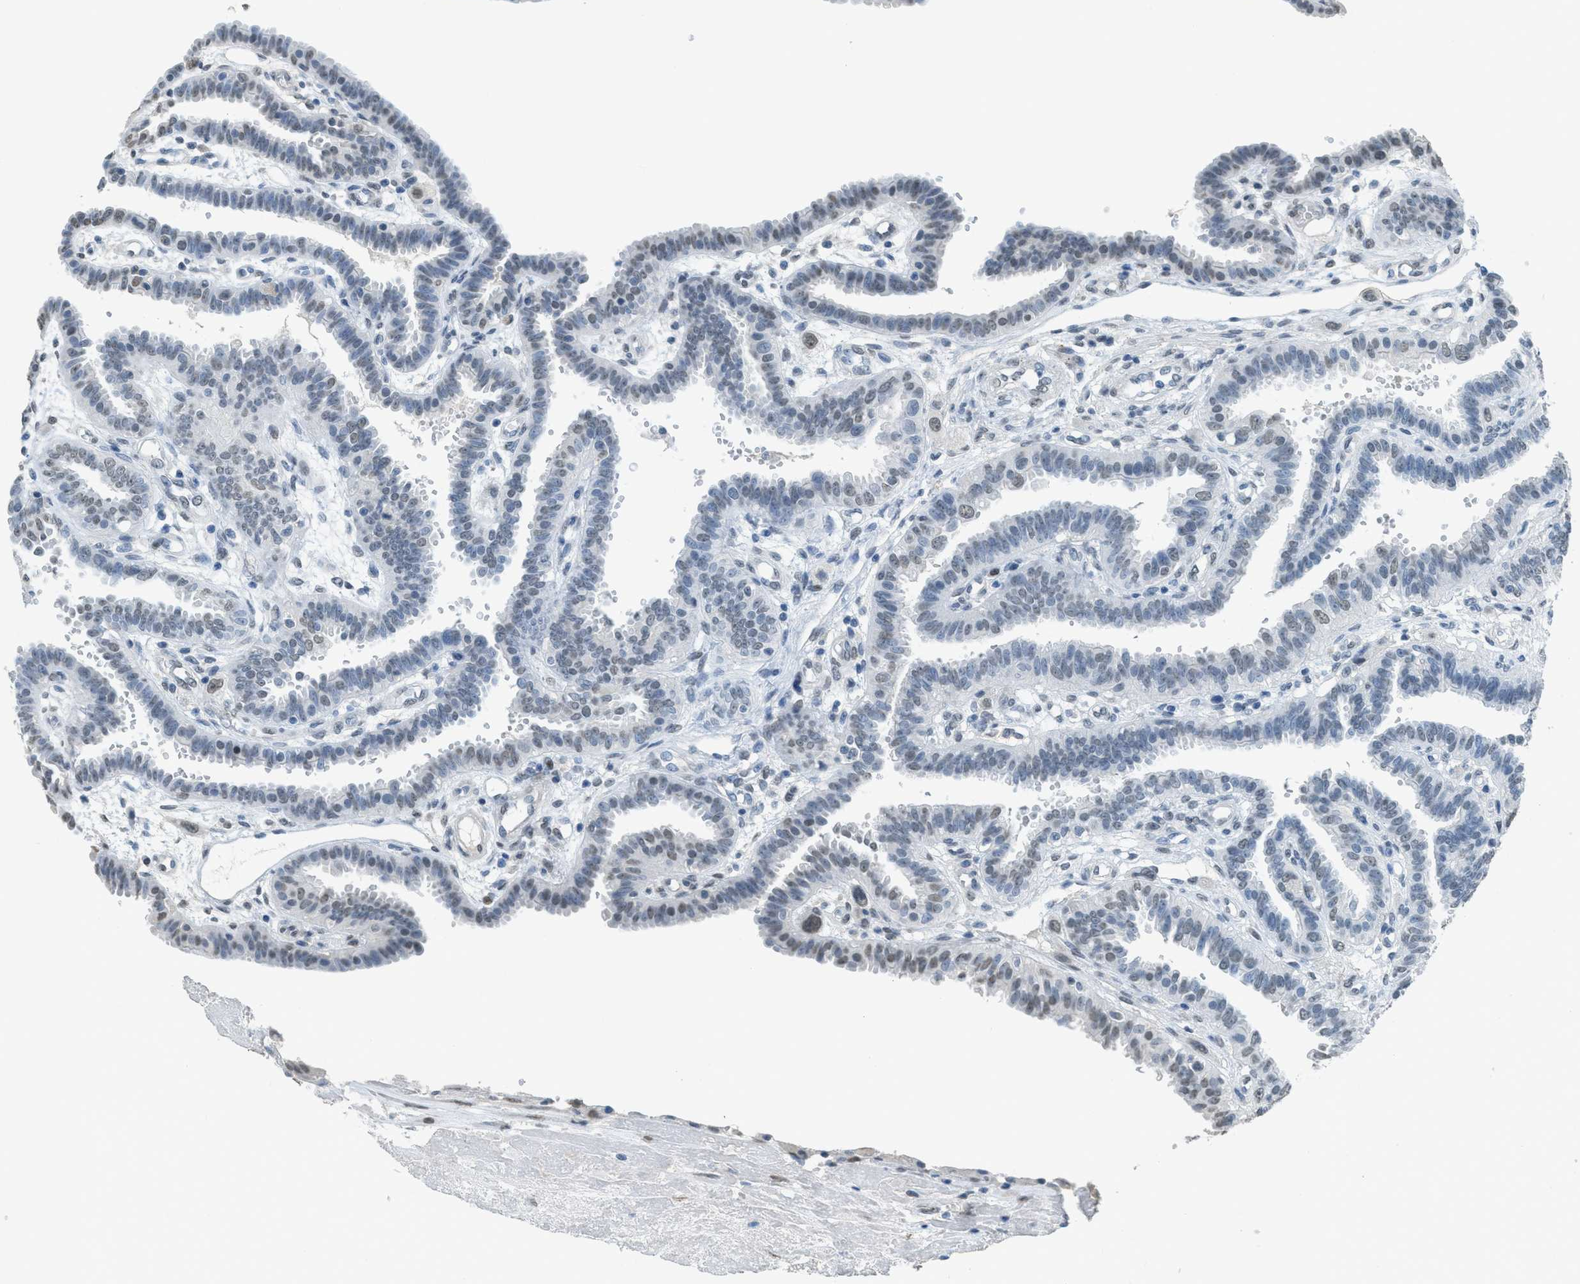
{"staining": {"intensity": "weak", "quantity": "25%-75%", "location": "nuclear"}, "tissue": "fallopian tube", "cell_type": "Glandular cells", "image_type": "normal", "snomed": [{"axis": "morphology", "description": "Normal tissue, NOS"}, {"axis": "topography", "description": "Fallopian tube"}, {"axis": "topography", "description": "Placenta"}], "caption": "Fallopian tube stained for a protein (brown) demonstrates weak nuclear positive expression in approximately 25%-75% of glandular cells.", "gene": "TTC13", "patient": {"sex": "female", "age": 34}}